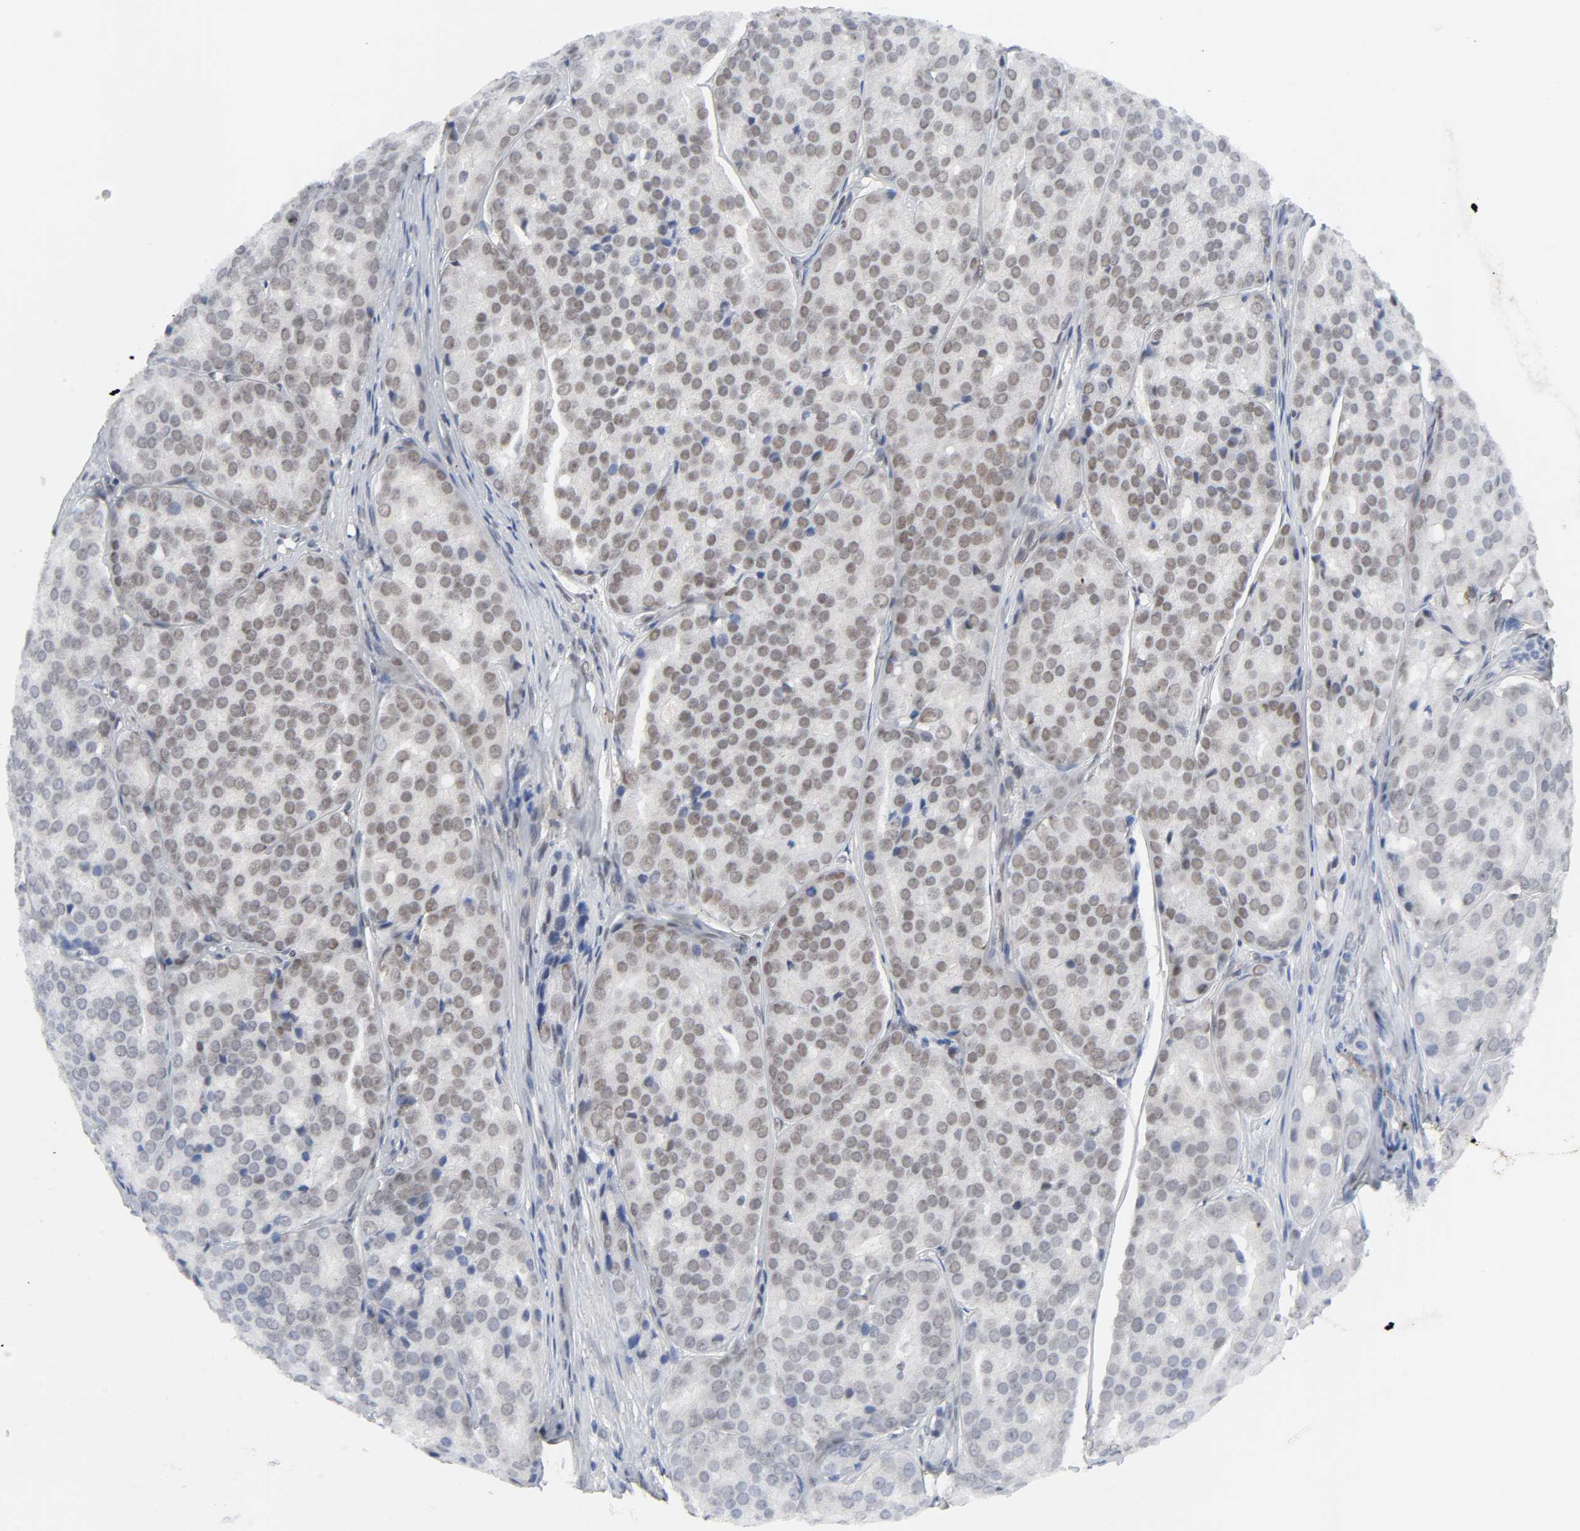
{"staining": {"intensity": "weak", "quantity": "25%-75%", "location": "nuclear"}, "tissue": "prostate cancer", "cell_type": "Tumor cells", "image_type": "cancer", "snomed": [{"axis": "morphology", "description": "Adenocarcinoma, High grade"}, {"axis": "topography", "description": "Prostate"}], "caption": "A low amount of weak nuclear expression is appreciated in about 25%-75% of tumor cells in prostate cancer (adenocarcinoma (high-grade)) tissue.", "gene": "NCOA6", "patient": {"sex": "male", "age": 64}}